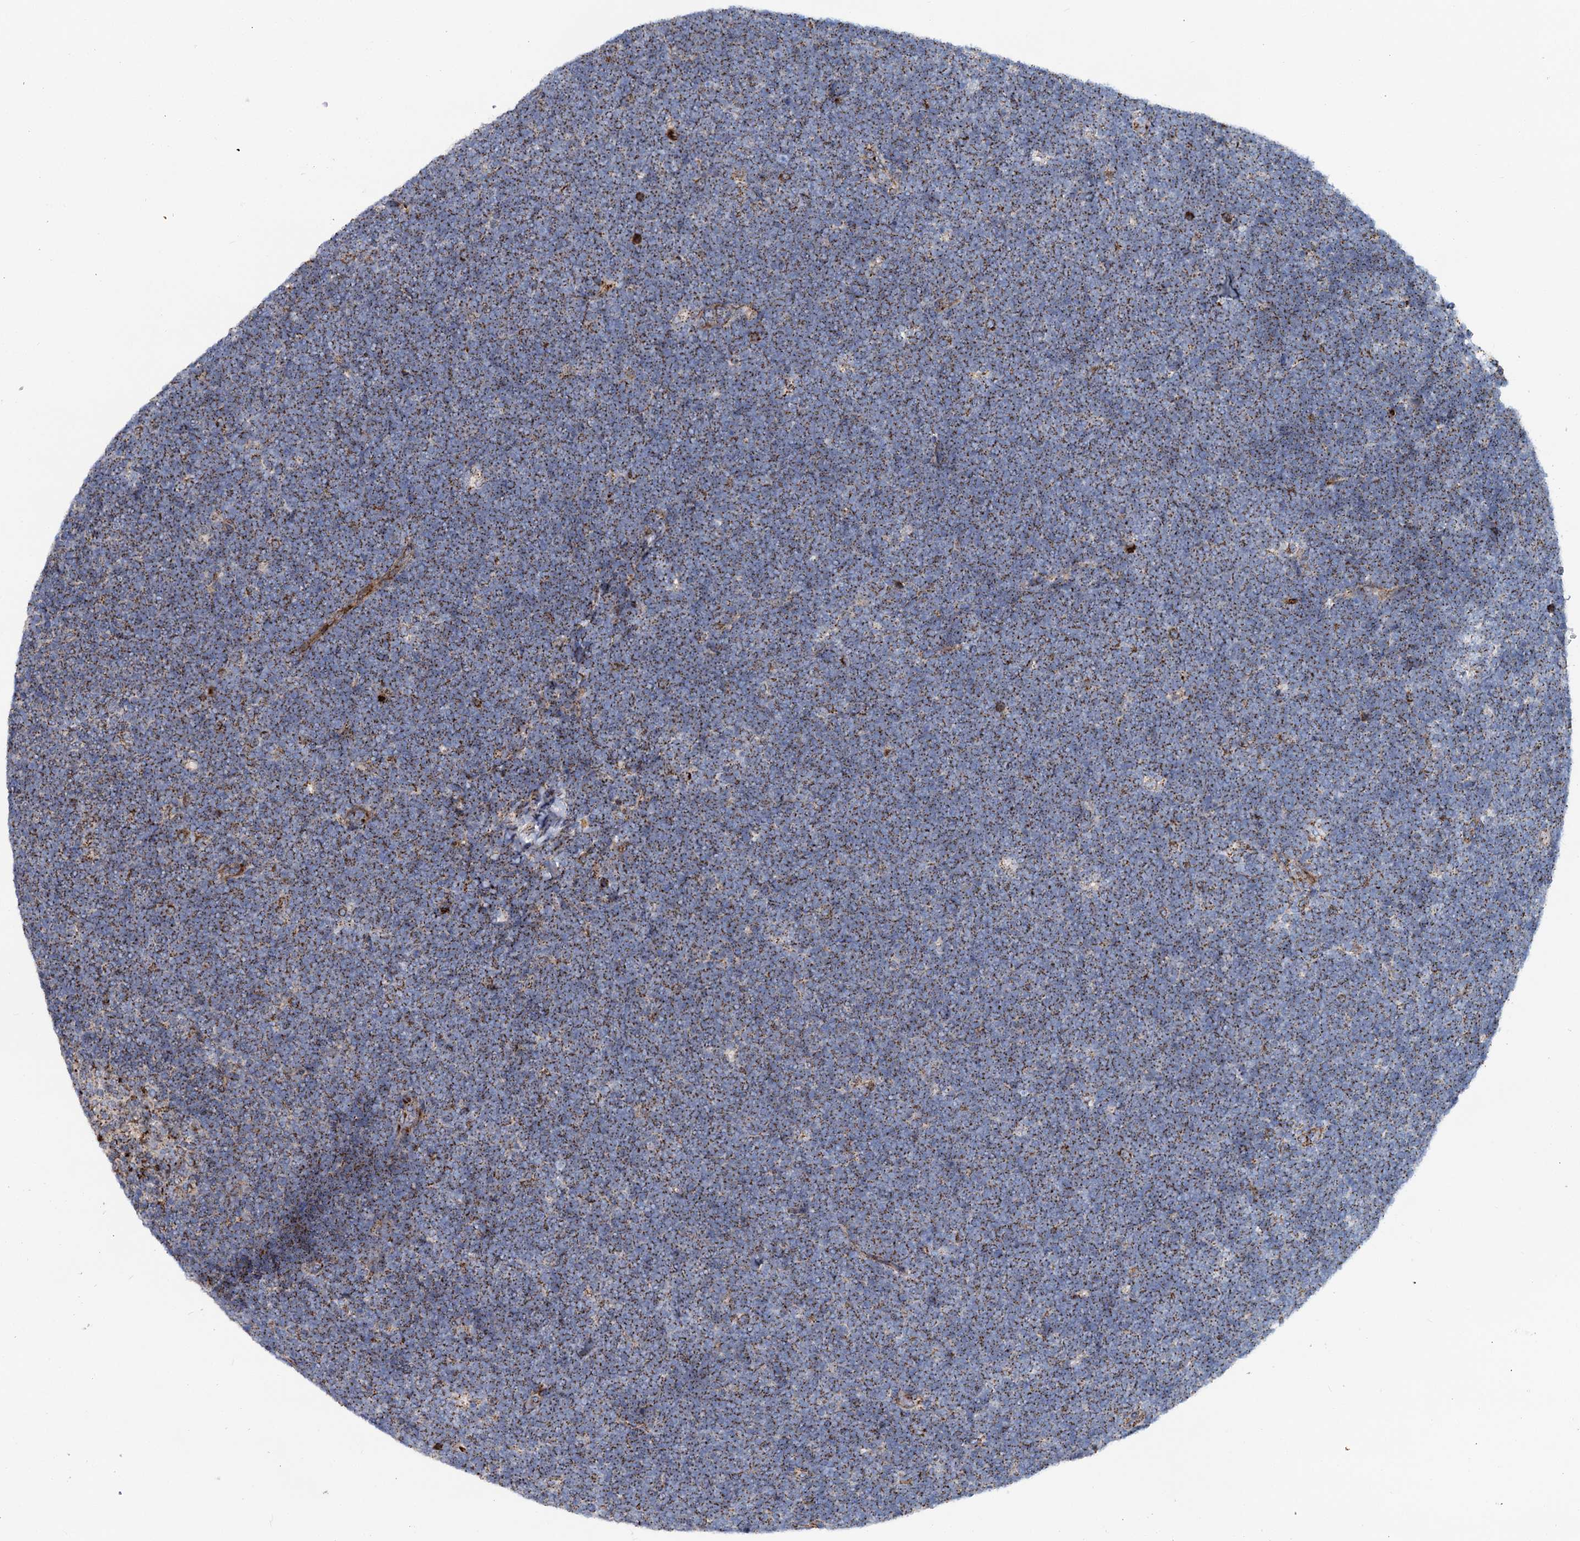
{"staining": {"intensity": "moderate", "quantity": ">75%", "location": "cytoplasmic/membranous"}, "tissue": "lymphoma", "cell_type": "Tumor cells", "image_type": "cancer", "snomed": [{"axis": "morphology", "description": "Malignant lymphoma, non-Hodgkin's type, High grade"}, {"axis": "topography", "description": "Lymph node"}], "caption": "Lymphoma stained for a protein (brown) reveals moderate cytoplasmic/membranous positive expression in about >75% of tumor cells.", "gene": "SUPT20H", "patient": {"sex": "male", "age": 13}}